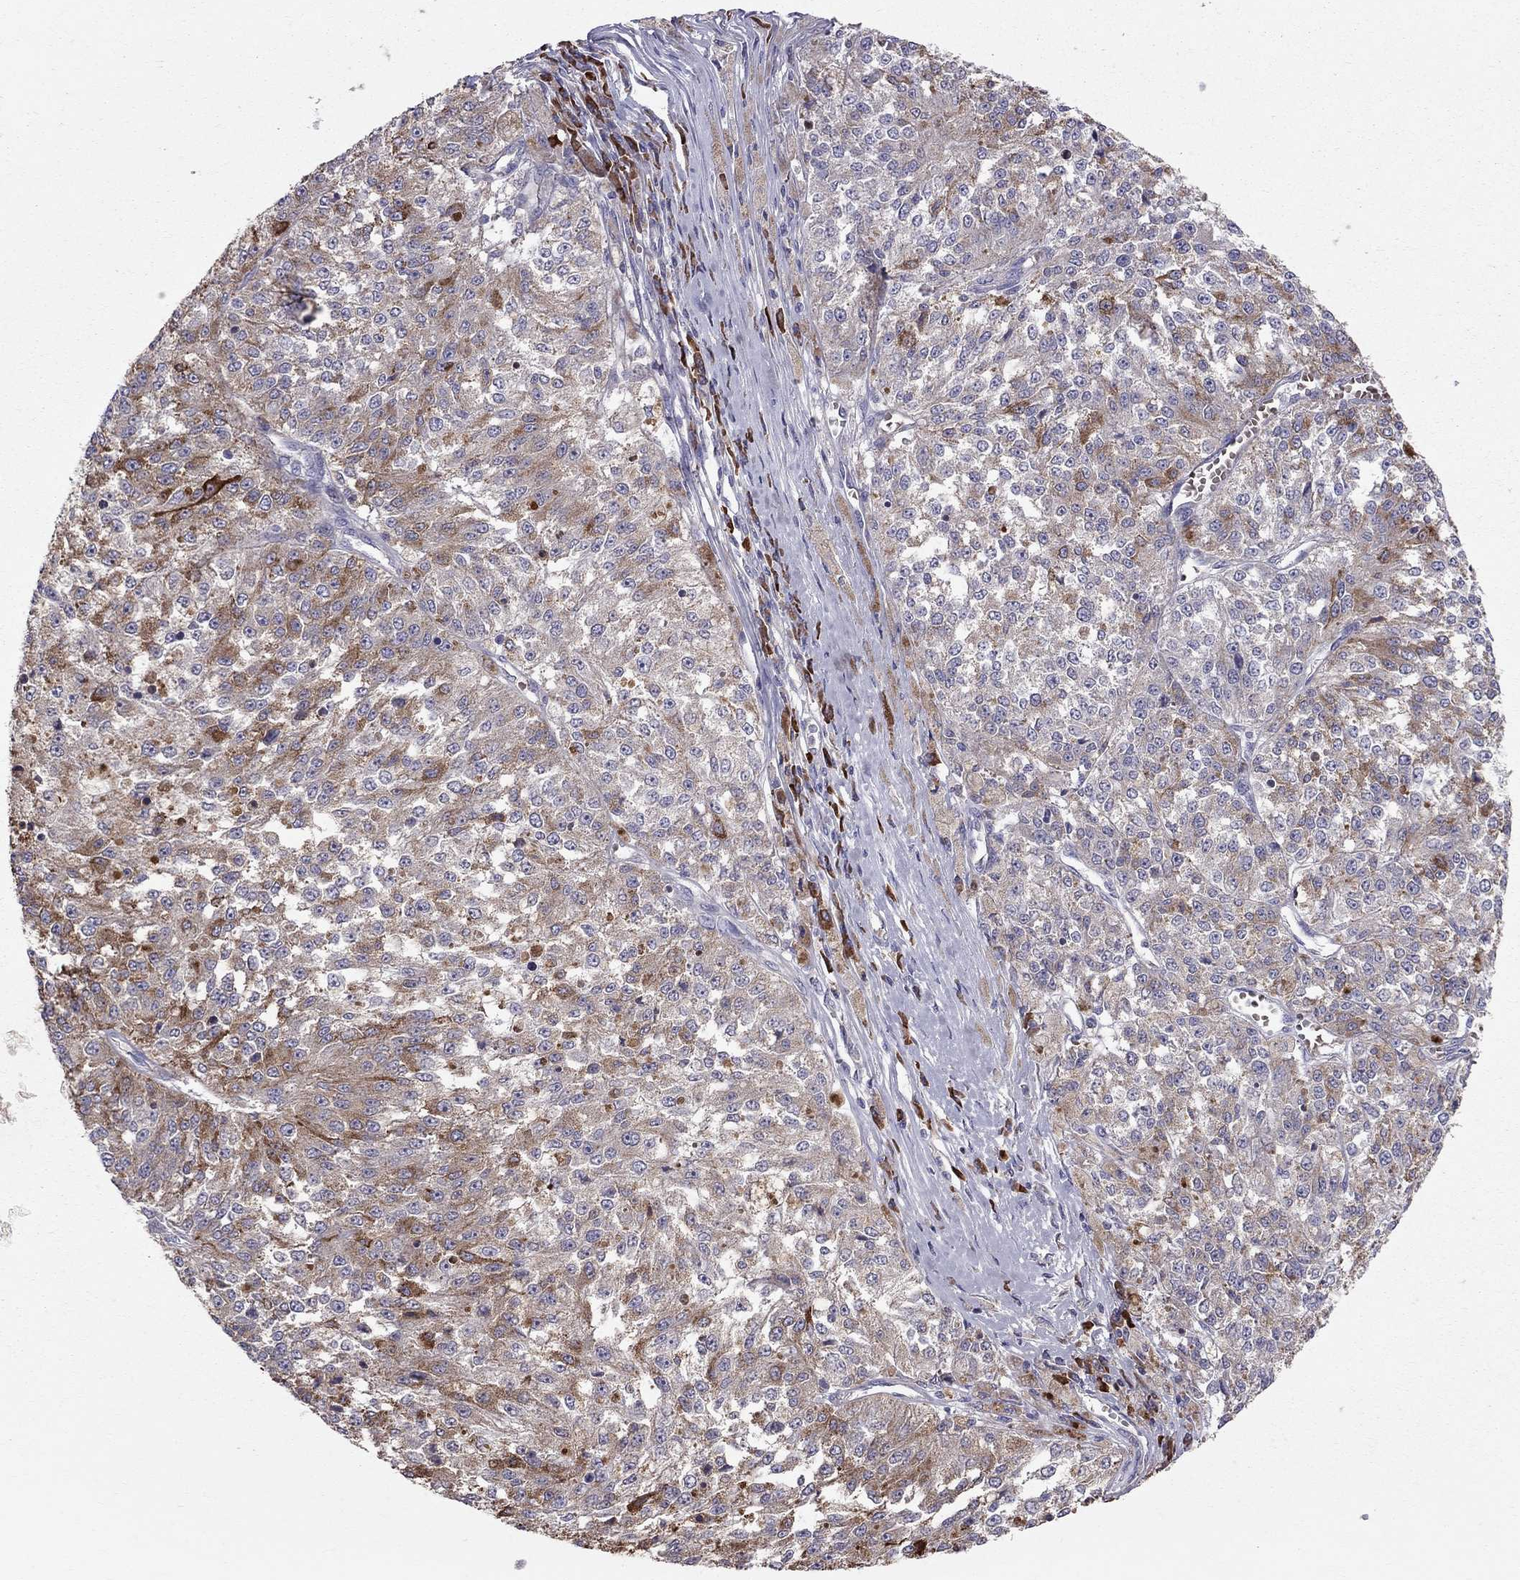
{"staining": {"intensity": "moderate", "quantity": "25%-75%", "location": "cytoplasmic/membranous"}, "tissue": "melanoma", "cell_type": "Tumor cells", "image_type": "cancer", "snomed": [{"axis": "morphology", "description": "Malignant melanoma, Metastatic site"}, {"axis": "topography", "description": "Lymph node"}], "caption": "Moderate cytoplasmic/membranous protein expression is appreciated in about 25%-75% of tumor cells in malignant melanoma (metastatic site). (brown staining indicates protein expression, while blue staining denotes nuclei).", "gene": "PIK3CG", "patient": {"sex": "female", "age": 64}}